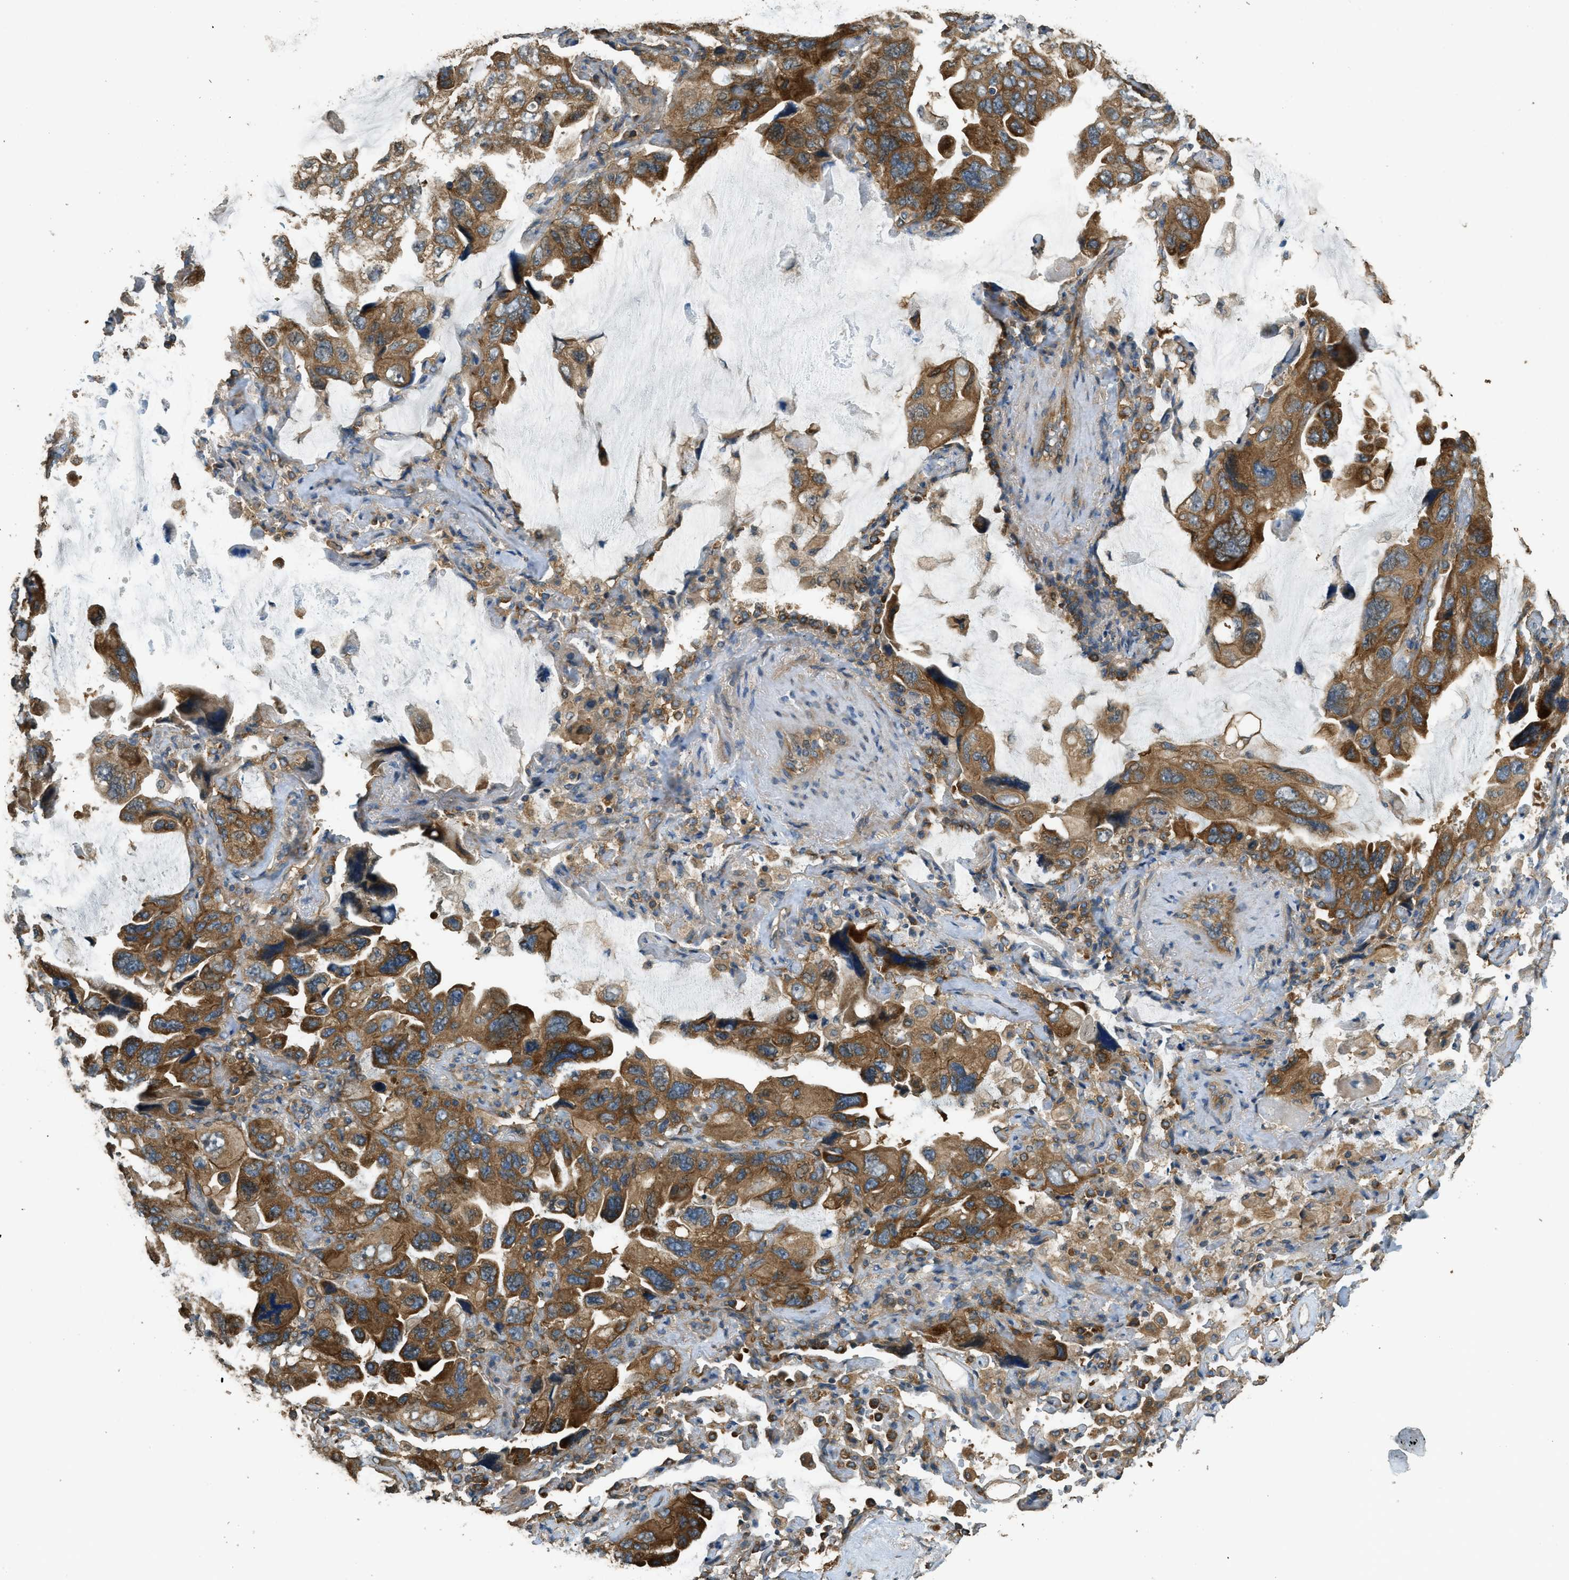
{"staining": {"intensity": "moderate", "quantity": ">75%", "location": "cytoplasmic/membranous"}, "tissue": "lung cancer", "cell_type": "Tumor cells", "image_type": "cancer", "snomed": [{"axis": "morphology", "description": "Squamous cell carcinoma, NOS"}, {"axis": "topography", "description": "Lung"}], "caption": "Immunohistochemistry (IHC) image of human lung cancer (squamous cell carcinoma) stained for a protein (brown), which reveals medium levels of moderate cytoplasmic/membranous staining in about >75% of tumor cells.", "gene": "MARS1", "patient": {"sex": "female", "age": 73}}